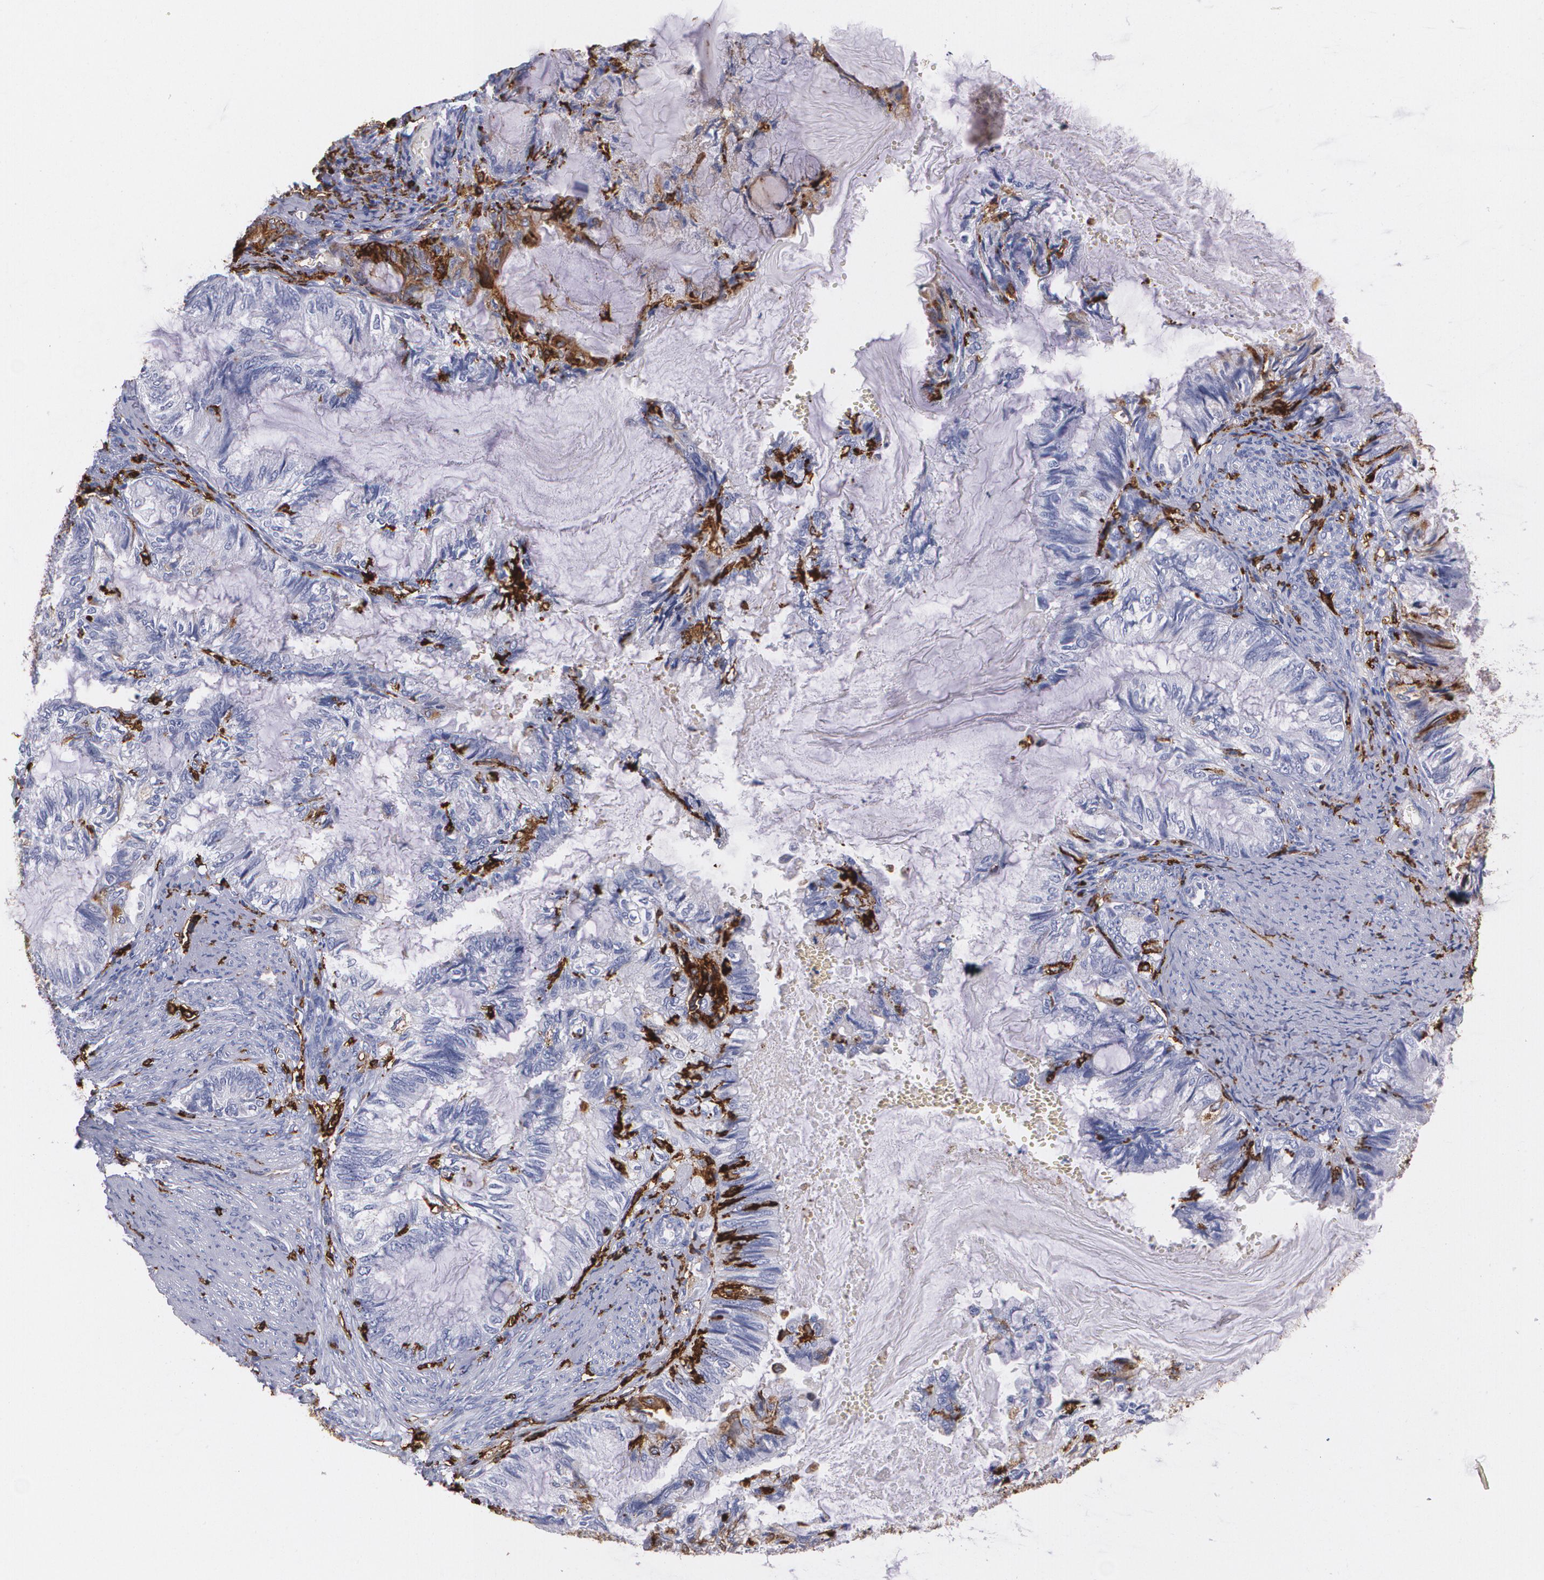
{"staining": {"intensity": "moderate", "quantity": "<25%", "location": "cytoplasmic/membranous"}, "tissue": "endometrial cancer", "cell_type": "Tumor cells", "image_type": "cancer", "snomed": [{"axis": "morphology", "description": "Adenocarcinoma, NOS"}, {"axis": "topography", "description": "Endometrium"}], "caption": "Protein expression analysis of adenocarcinoma (endometrial) reveals moderate cytoplasmic/membranous positivity in about <25% of tumor cells.", "gene": "HLA-DRA", "patient": {"sex": "female", "age": 86}}